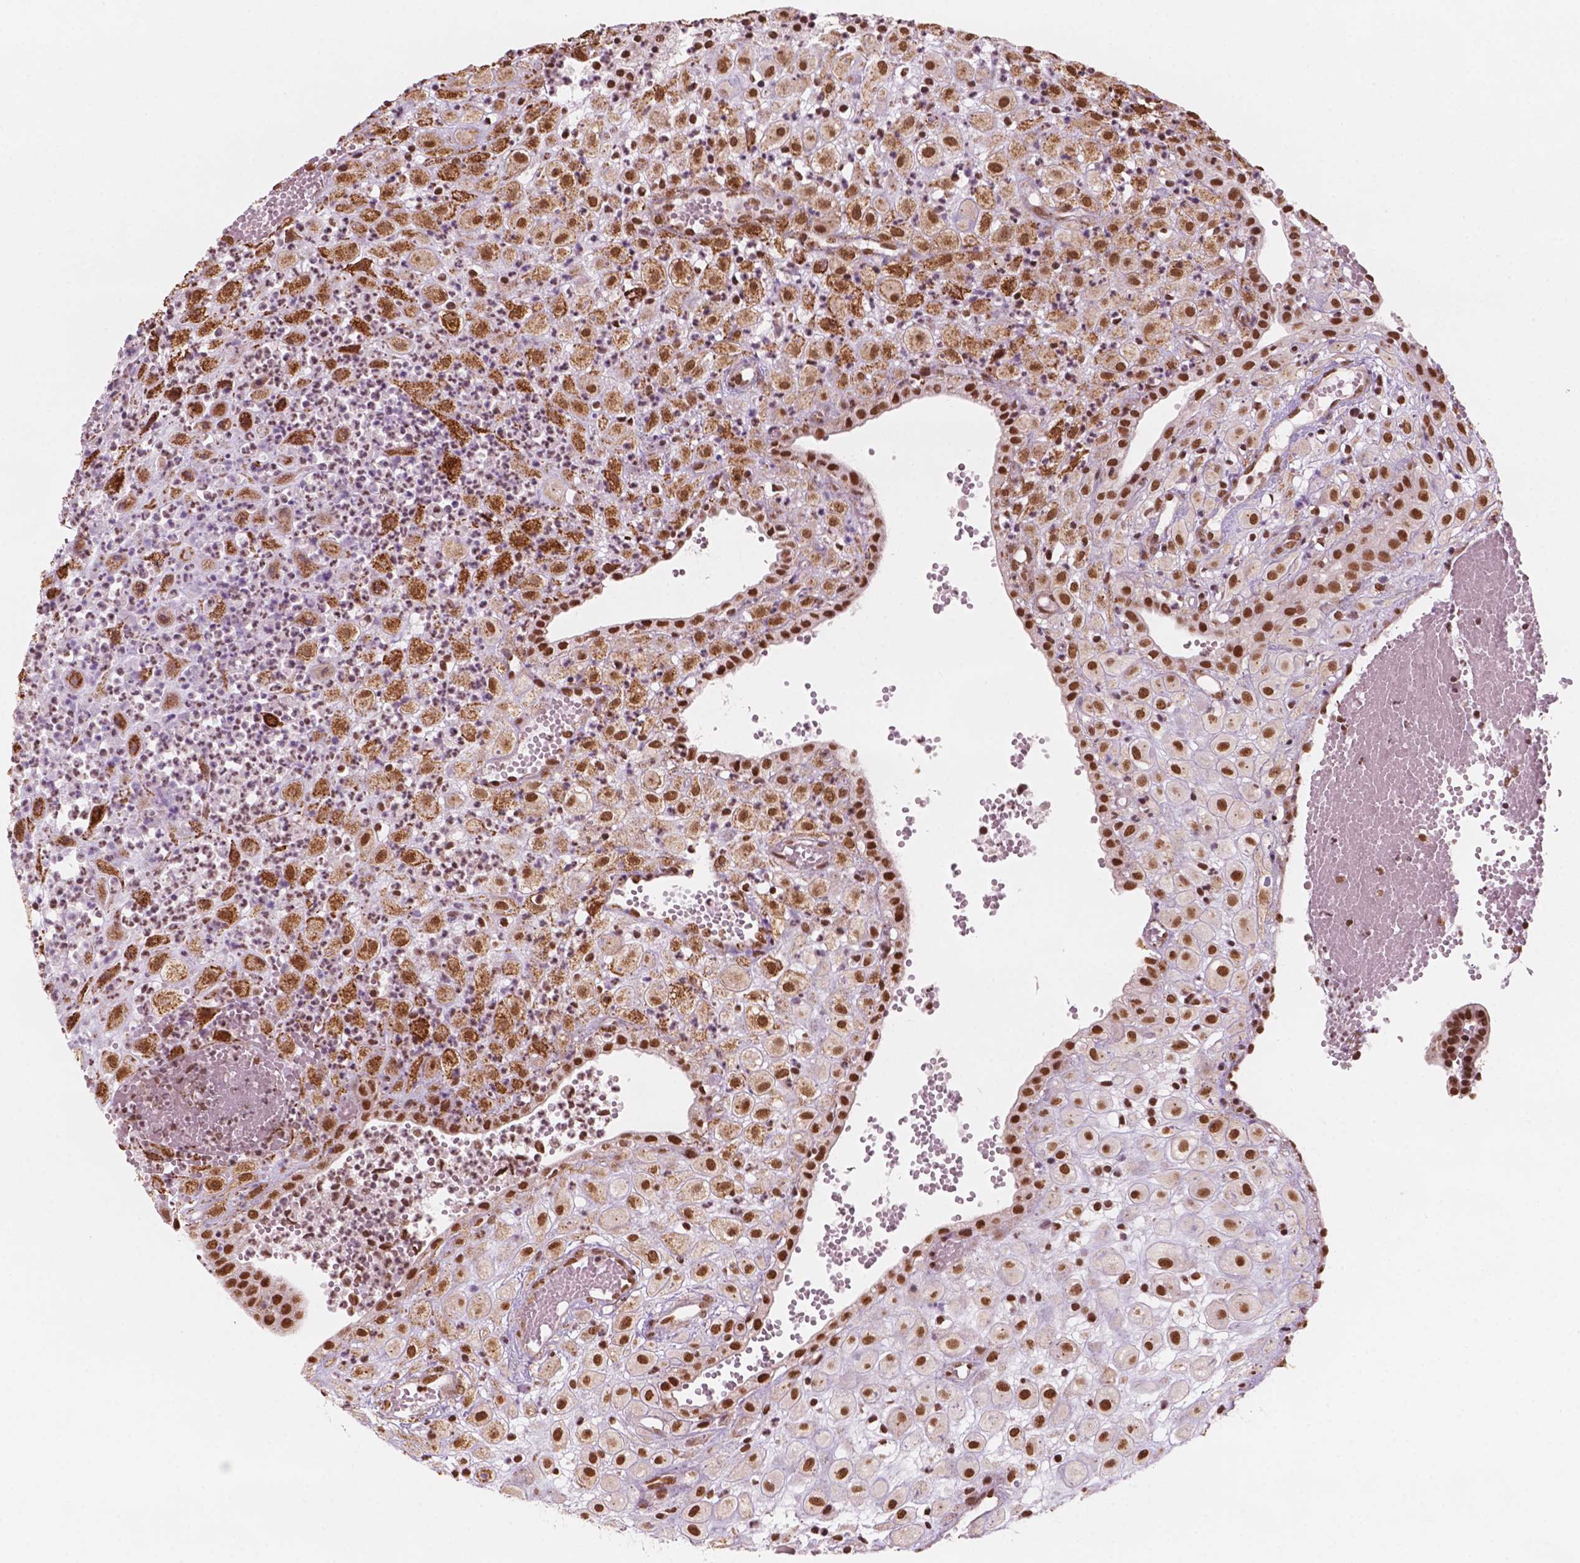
{"staining": {"intensity": "strong", "quantity": ">75%", "location": "cytoplasmic/membranous,nuclear"}, "tissue": "placenta", "cell_type": "Decidual cells", "image_type": "normal", "snomed": [{"axis": "morphology", "description": "Normal tissue, NOS"}, {"axis": "topography", "description": "Placenta"}], "caption": "High-power microscopy captured an immunohistochemistry photomicrograph of unremarkable placenta, revealing strong cytoplasmic/membranous,nuclear positivity in about >75% of decidual cells.", "gene": "GTF3C5", "patient": {"sex": "female", "age": 24}}